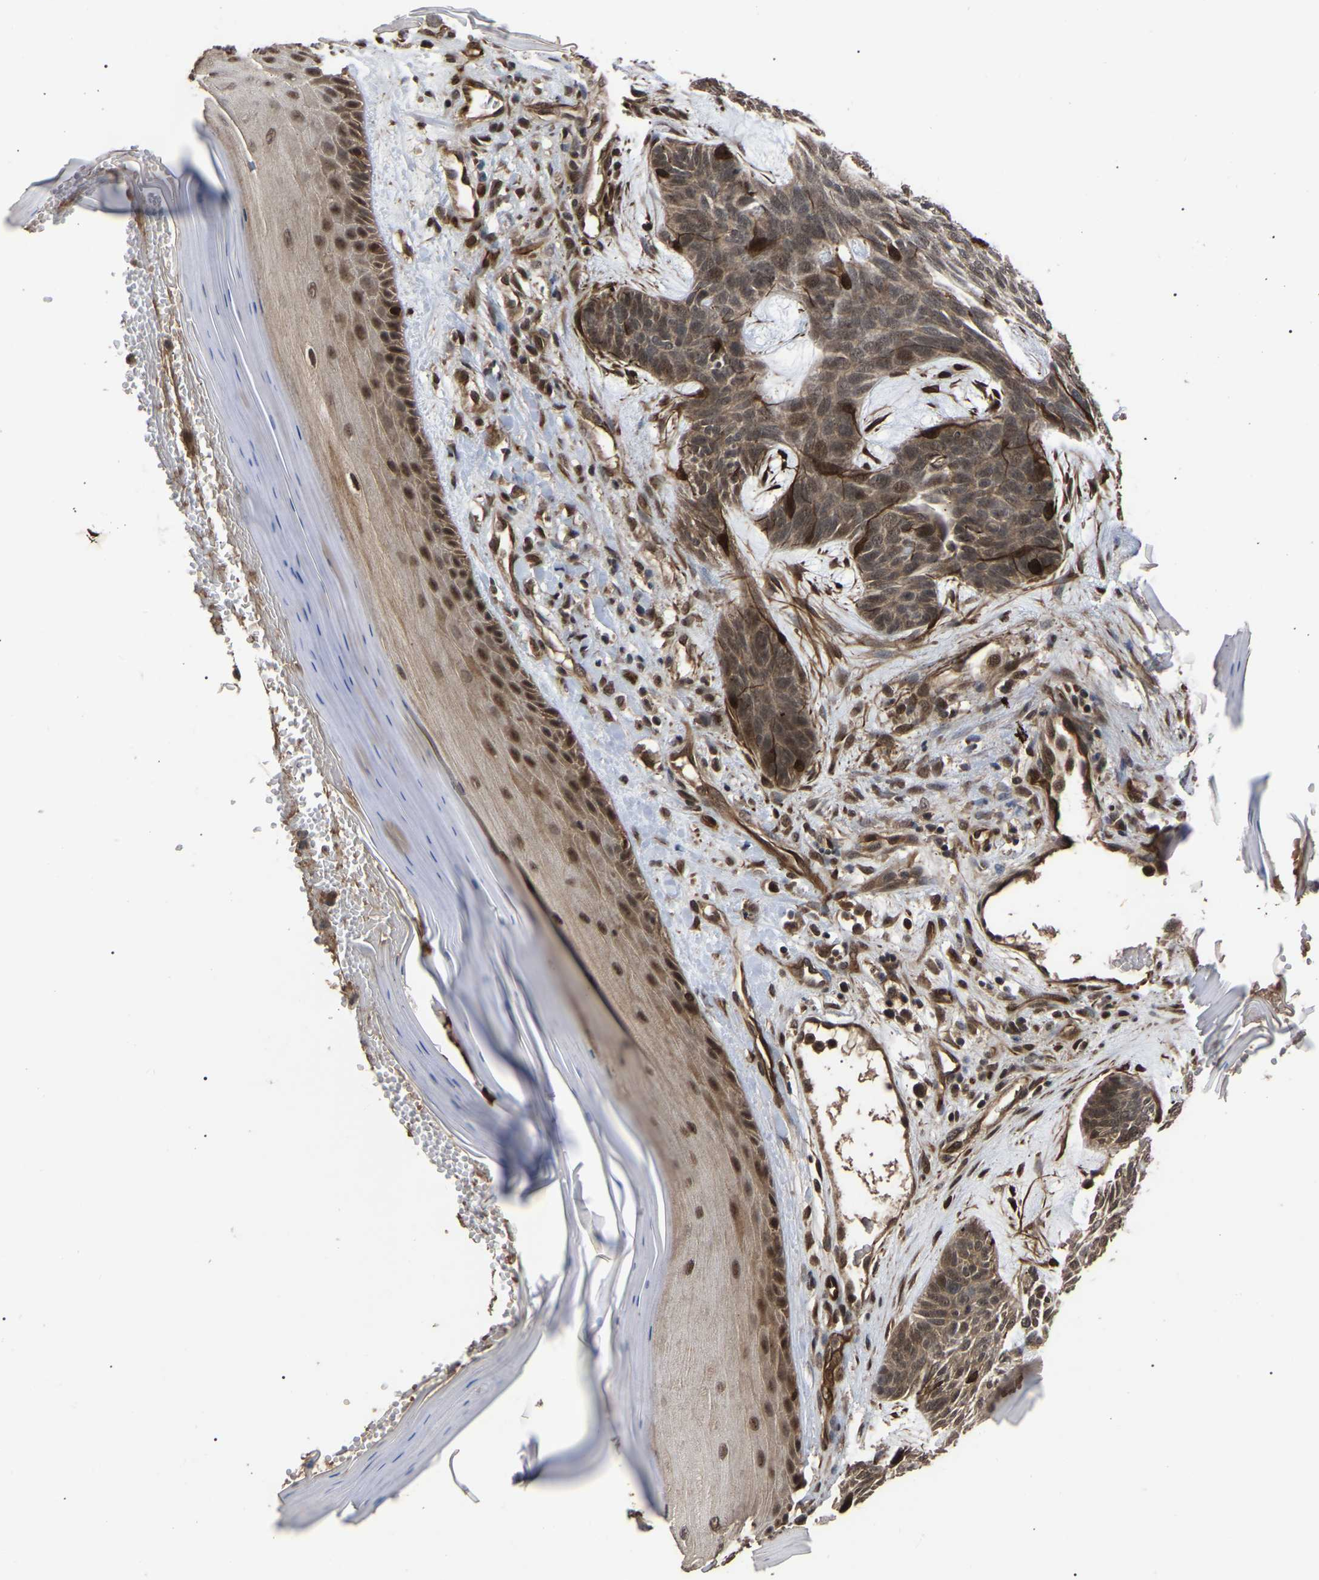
{"staining": {"intensity": "moderate", "quantity": ">75%", "location": "cytoplasmic/membranous"}, "tissue": "skin cancer", "cell_type": "Tumor cells", "image_type": "cancer", "snomed": [{"axis": "morphology", "description": "Basal cell carcinoma"}, {"axis": "topography", "description": "Skin"}], "caption": "Moderate cytoplasmic/membranous expression for a protein is identified in approximately >75% of tumor cells of skin basal cell carcinoma using immunohistochemistry (IHC).", "gene": "FAM161B", "patient": {"sex": "male", "age": 55}}